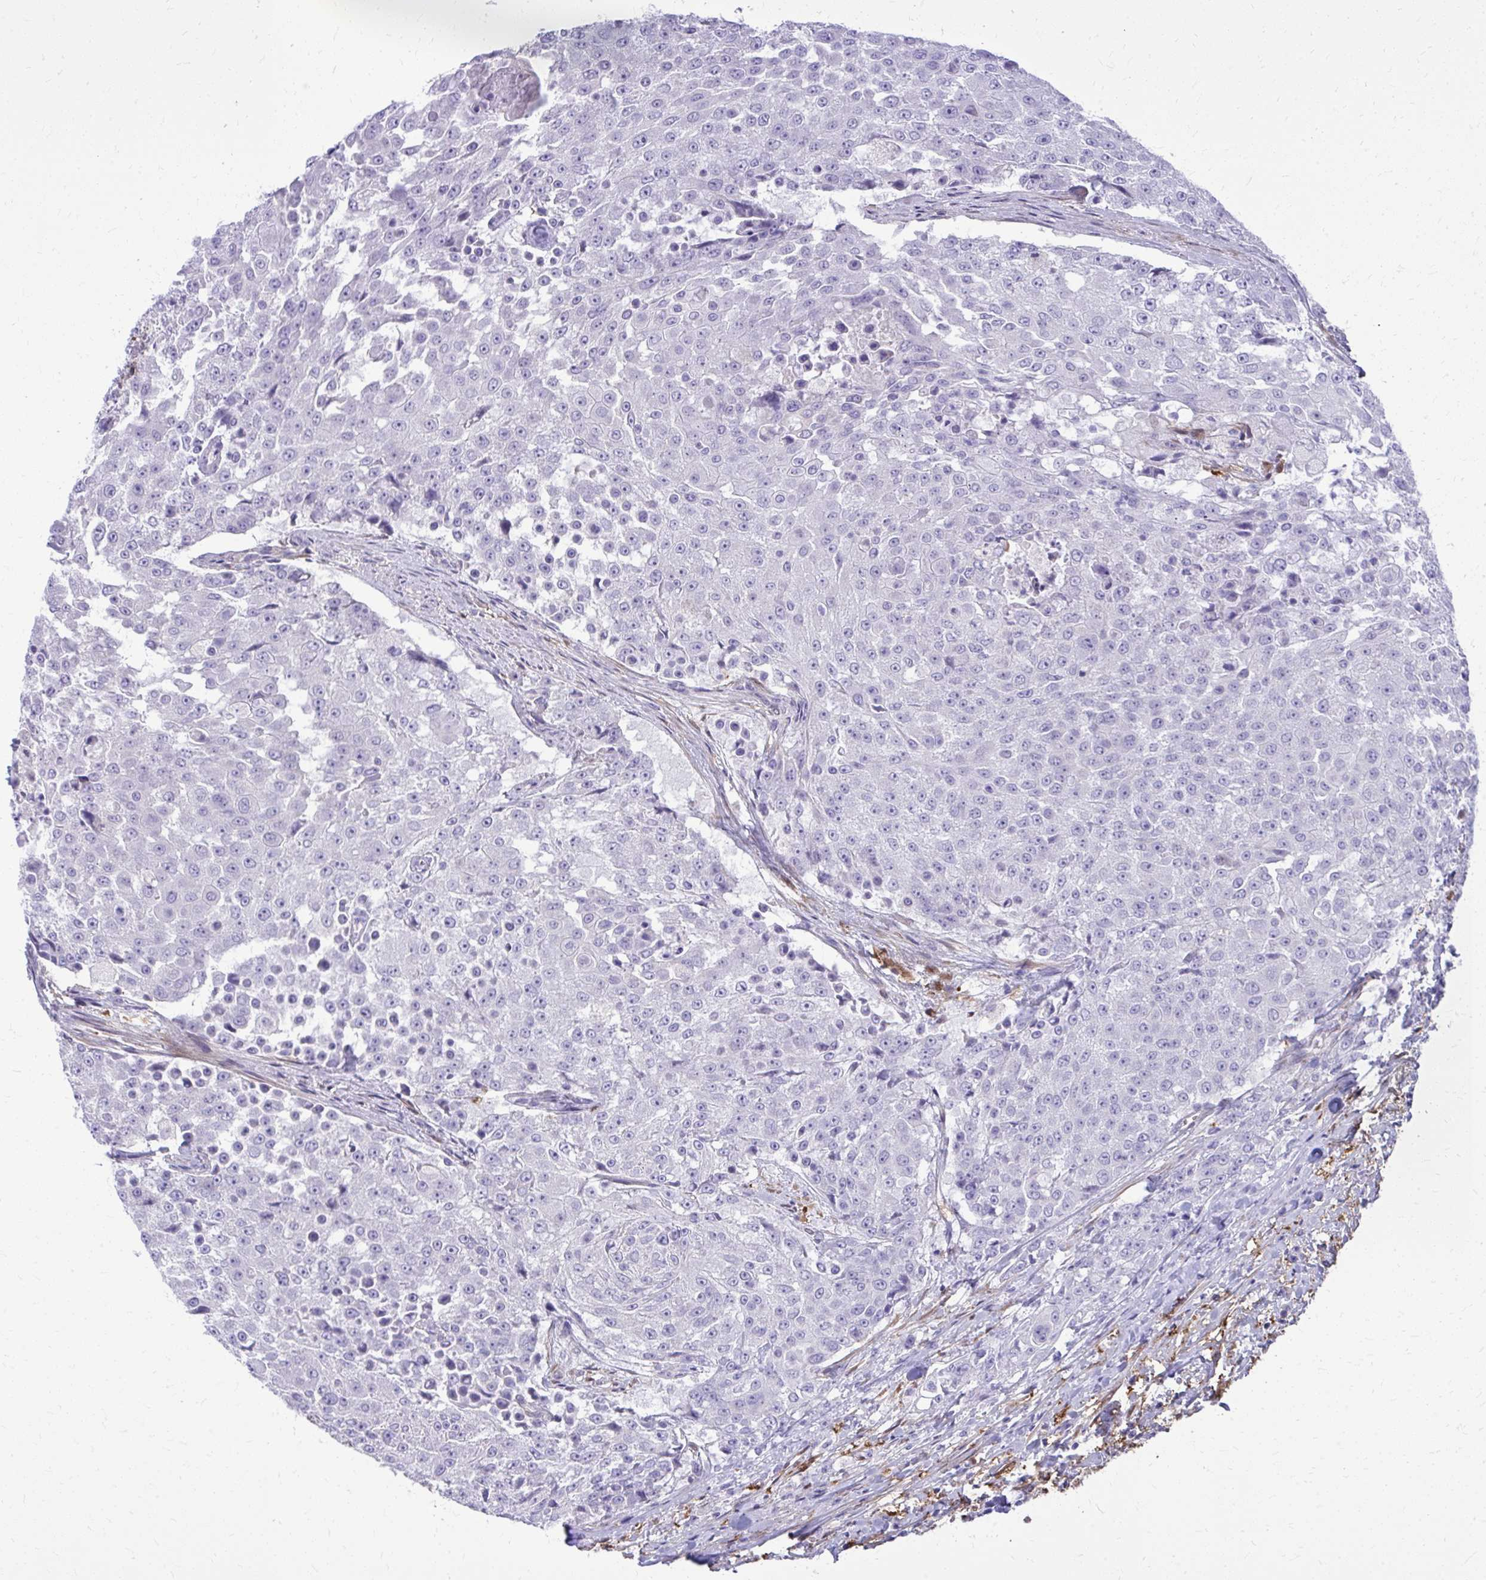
{"staining": {"intensity": "negative", "quantity": "none", "location": "none"}, "tissue": "urothelial cancer", "cell_type": "Tumor cells", "image_type": "cancer", "snomed": [{"axis": "morphology", "description": "Urothelial carcinoma, High grade"}, {"axis": "topography", "description": "Urinary bladder"}], "caption": "An immunohistochemistry (IHC) micrograph of urothelial cancer is shown. There is no staining in tumor cells of urothelial cancer. Brightfield microscopy of immunohistochemistry (IHC) stained with DAB (brown) and hematoxylin (blue), captured at high magnification.", "gene": "NNMT", "patient": {"sex": "female", "age": 63}}